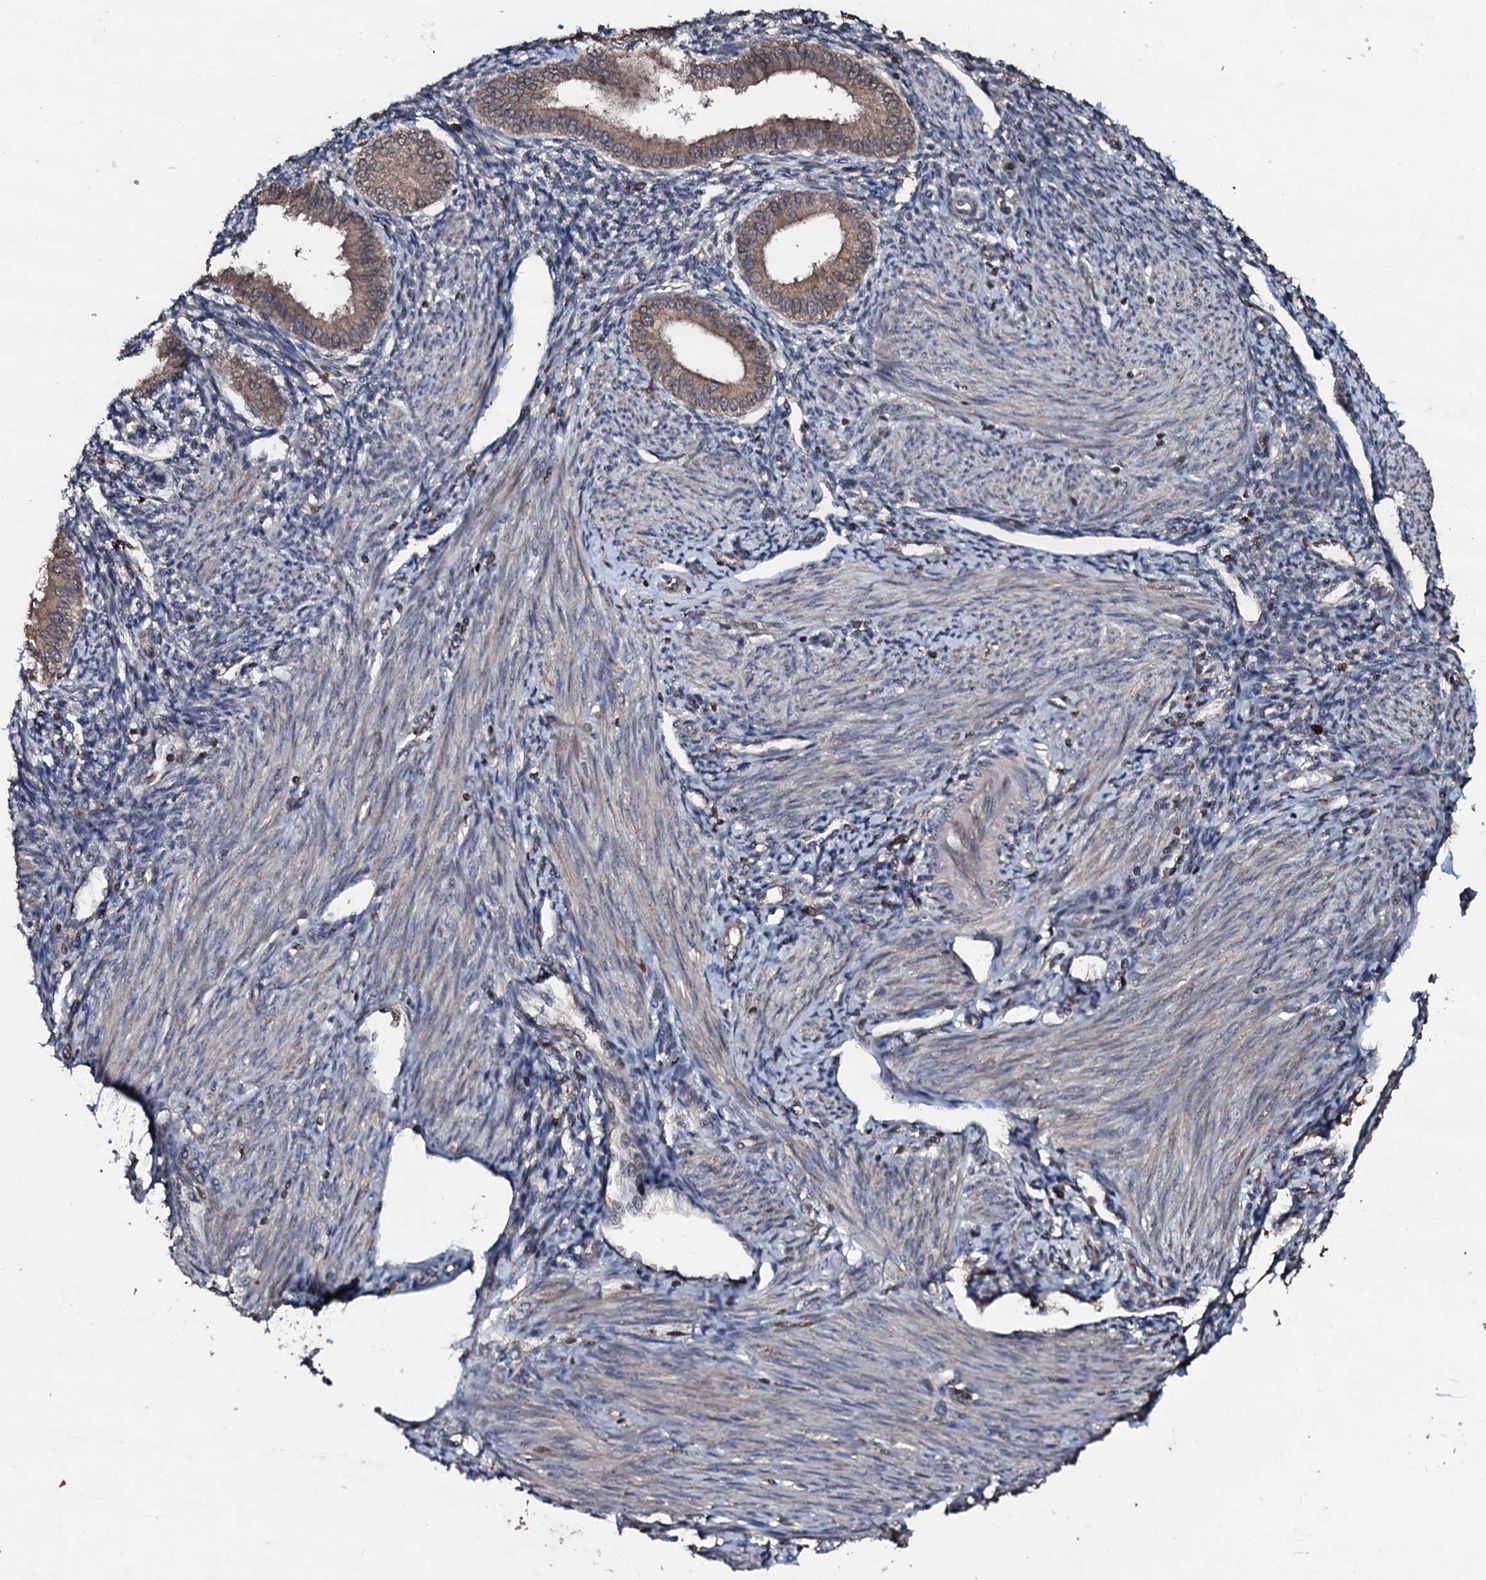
{"staining": {"intensity": "negative", "quantity": "none", "location": "none"}, "tissue": "endometrium", "cell_type": "Cells in endometrial stroma", "image_type": "normal", "snomed": [{"axis": "morphology", "description": "Normal tissue, NOS"}, {"axis": "topography", "description": "Uterus"}, {"axis": "topography", "description": "Endometrium"}], "caption": "DAB immunohistochemical staining of unremarkable human endometrium demonstrates no significant expression in cells in endometrial stroma.", "gene": "SDHAF2", "patient": {"sex": "female", "age": 48}}